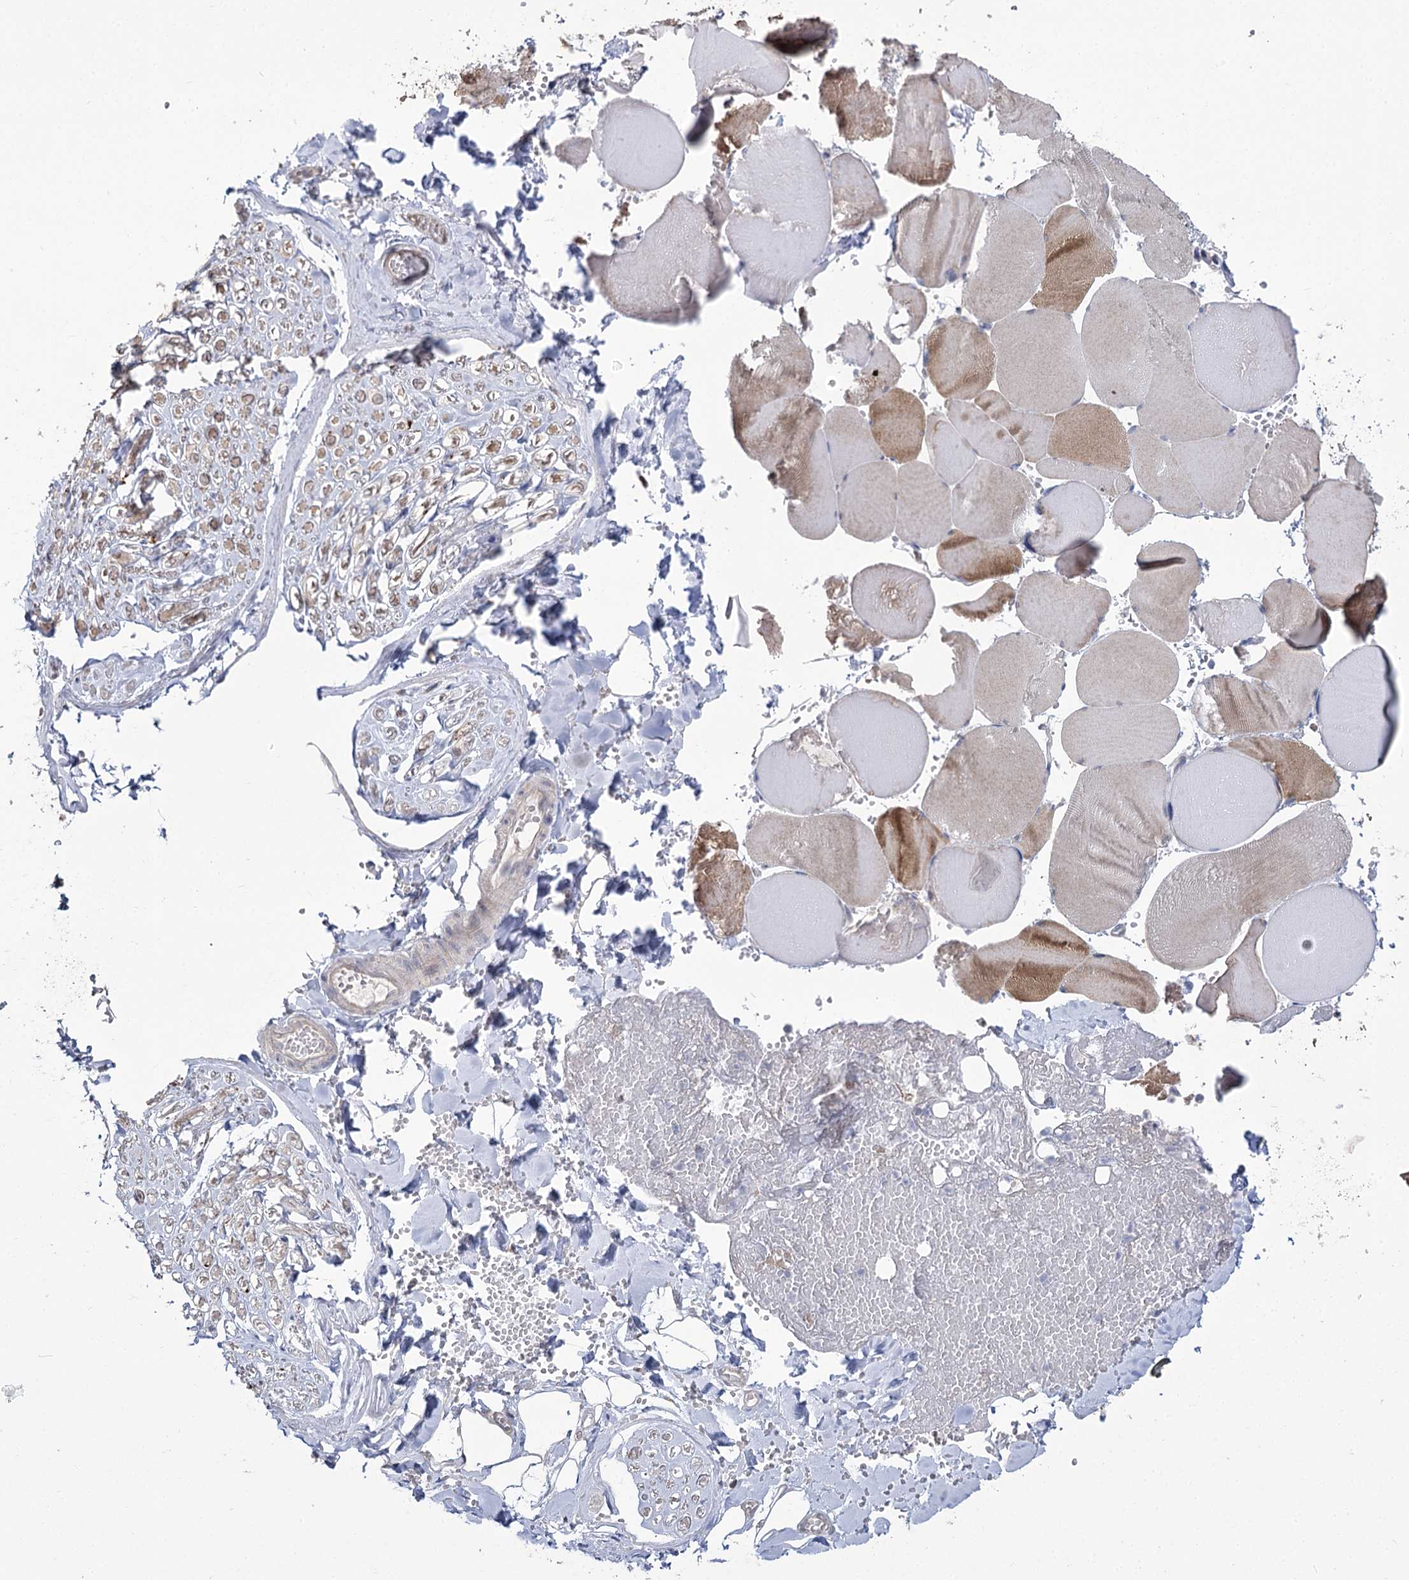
{"staining": {"intensity": "negative", "quantity": "none", "location": "none"}, "tissue": "adipose tissue", "cell_type": "Adipocytes", "image_type": "normal", "snomed": [{"axis": "morphology", "description": "Normal tissue, NOS"}, {"axis": "topography", "description": "Skeletal muscle"}, {"axis": "topography", "description": "Peripheral nerve tissue"}], "caption": "Adipose tissue was stained to show a protein in brown. There is no significant staining in adipocytes.", "gene": "PHYHIPL", "patient": {"sex": "female", "age": 55}}